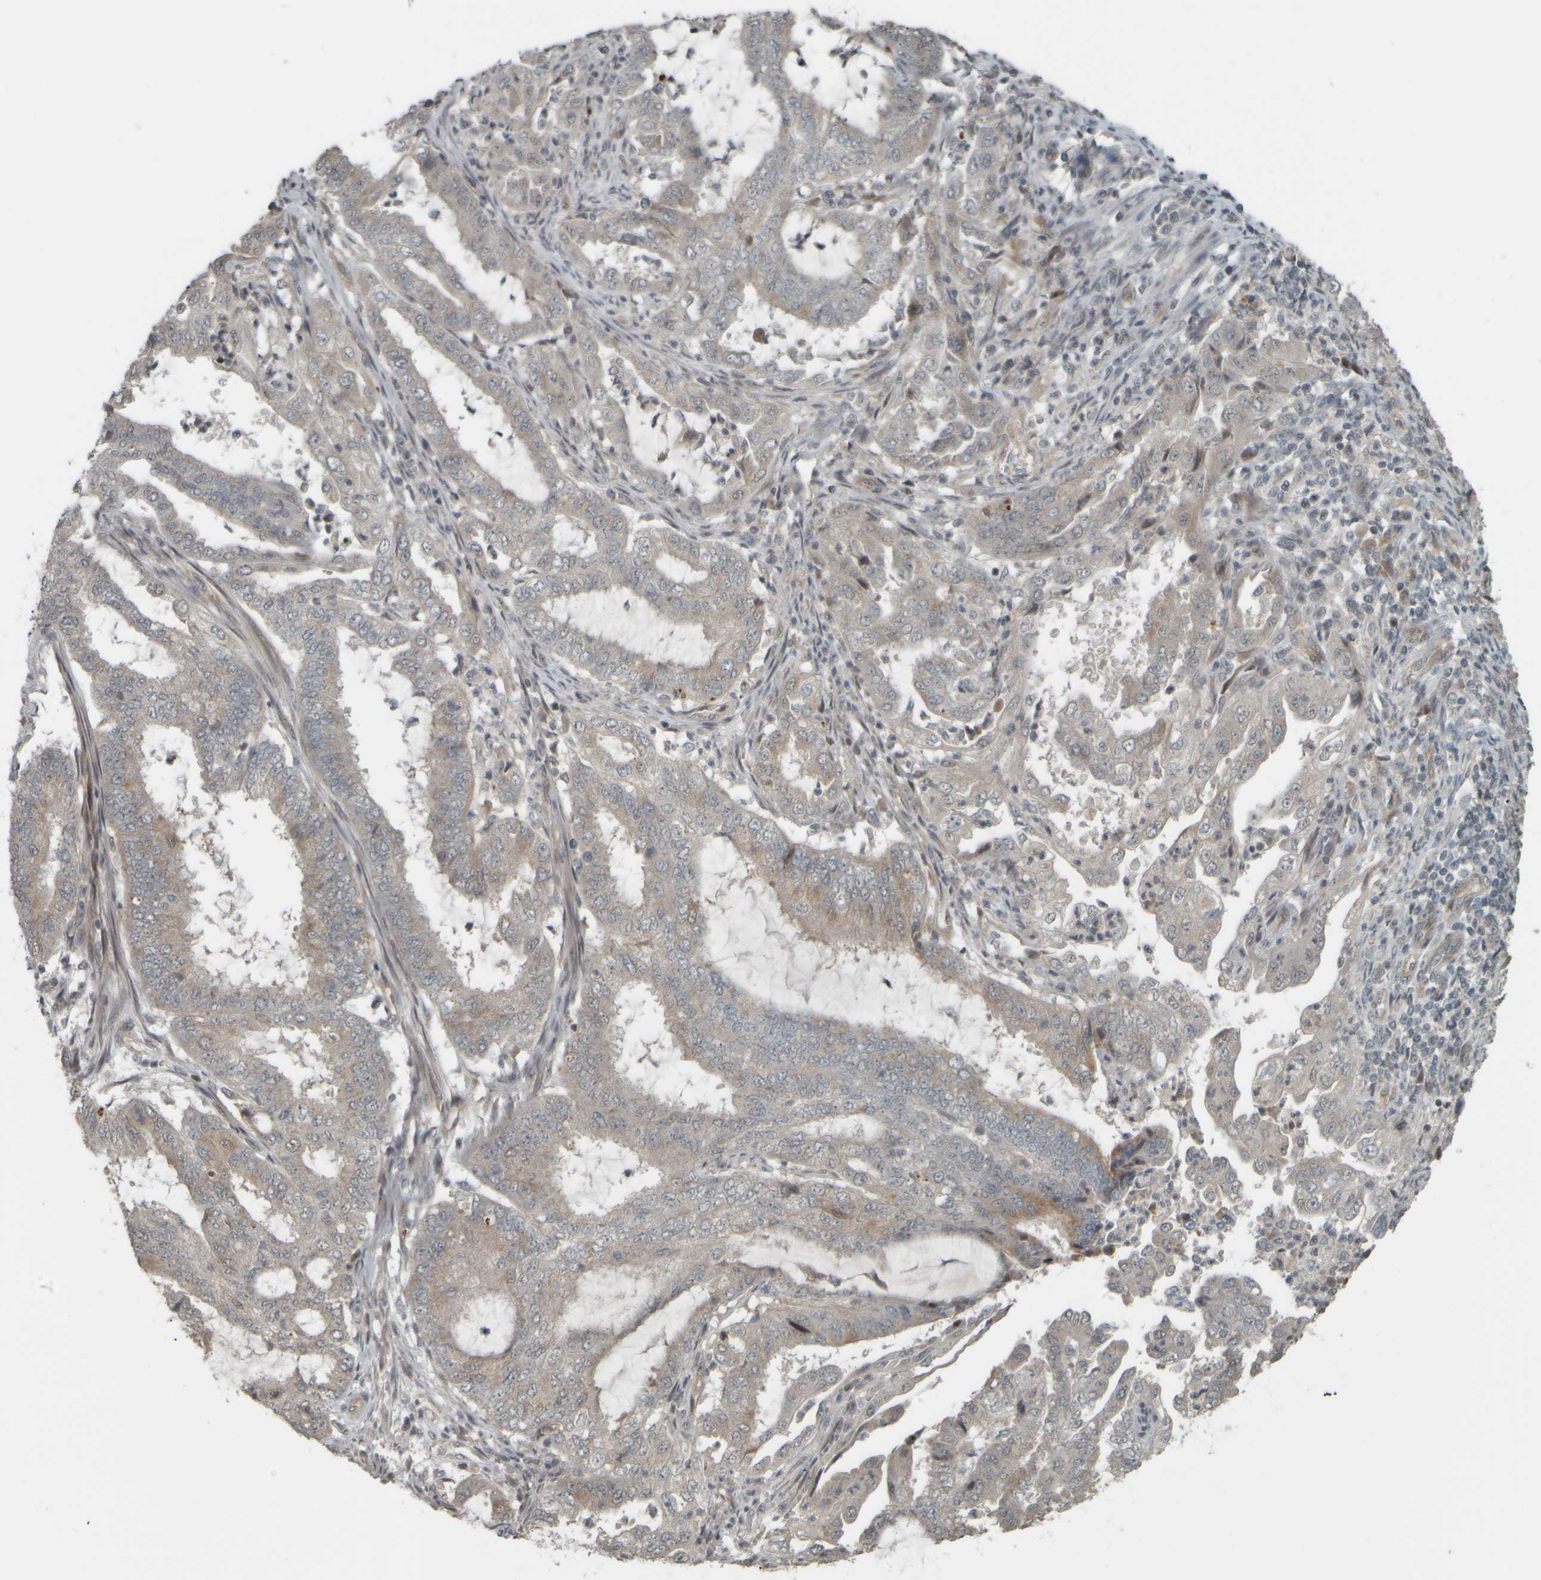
{"staining": {"intensity": "weak", "quantity": "<25%", "location": "cytoplasmic/membranous"}, "tissue": "endometrial cancer", "cell_type": "Tumor cells", "image_type": "cancer", "snomed": [{"axis": "morphology", "description": "Adenocarcinoma, NOS"}, {"axis": "topography", "description": "Endometrium"}], "caption": "Image shows no significant protein expression in tumor cells of adenocarcinoma (endometrial).", "gene": "NAPG", "patient": {"sex": "female", "age": 51}}